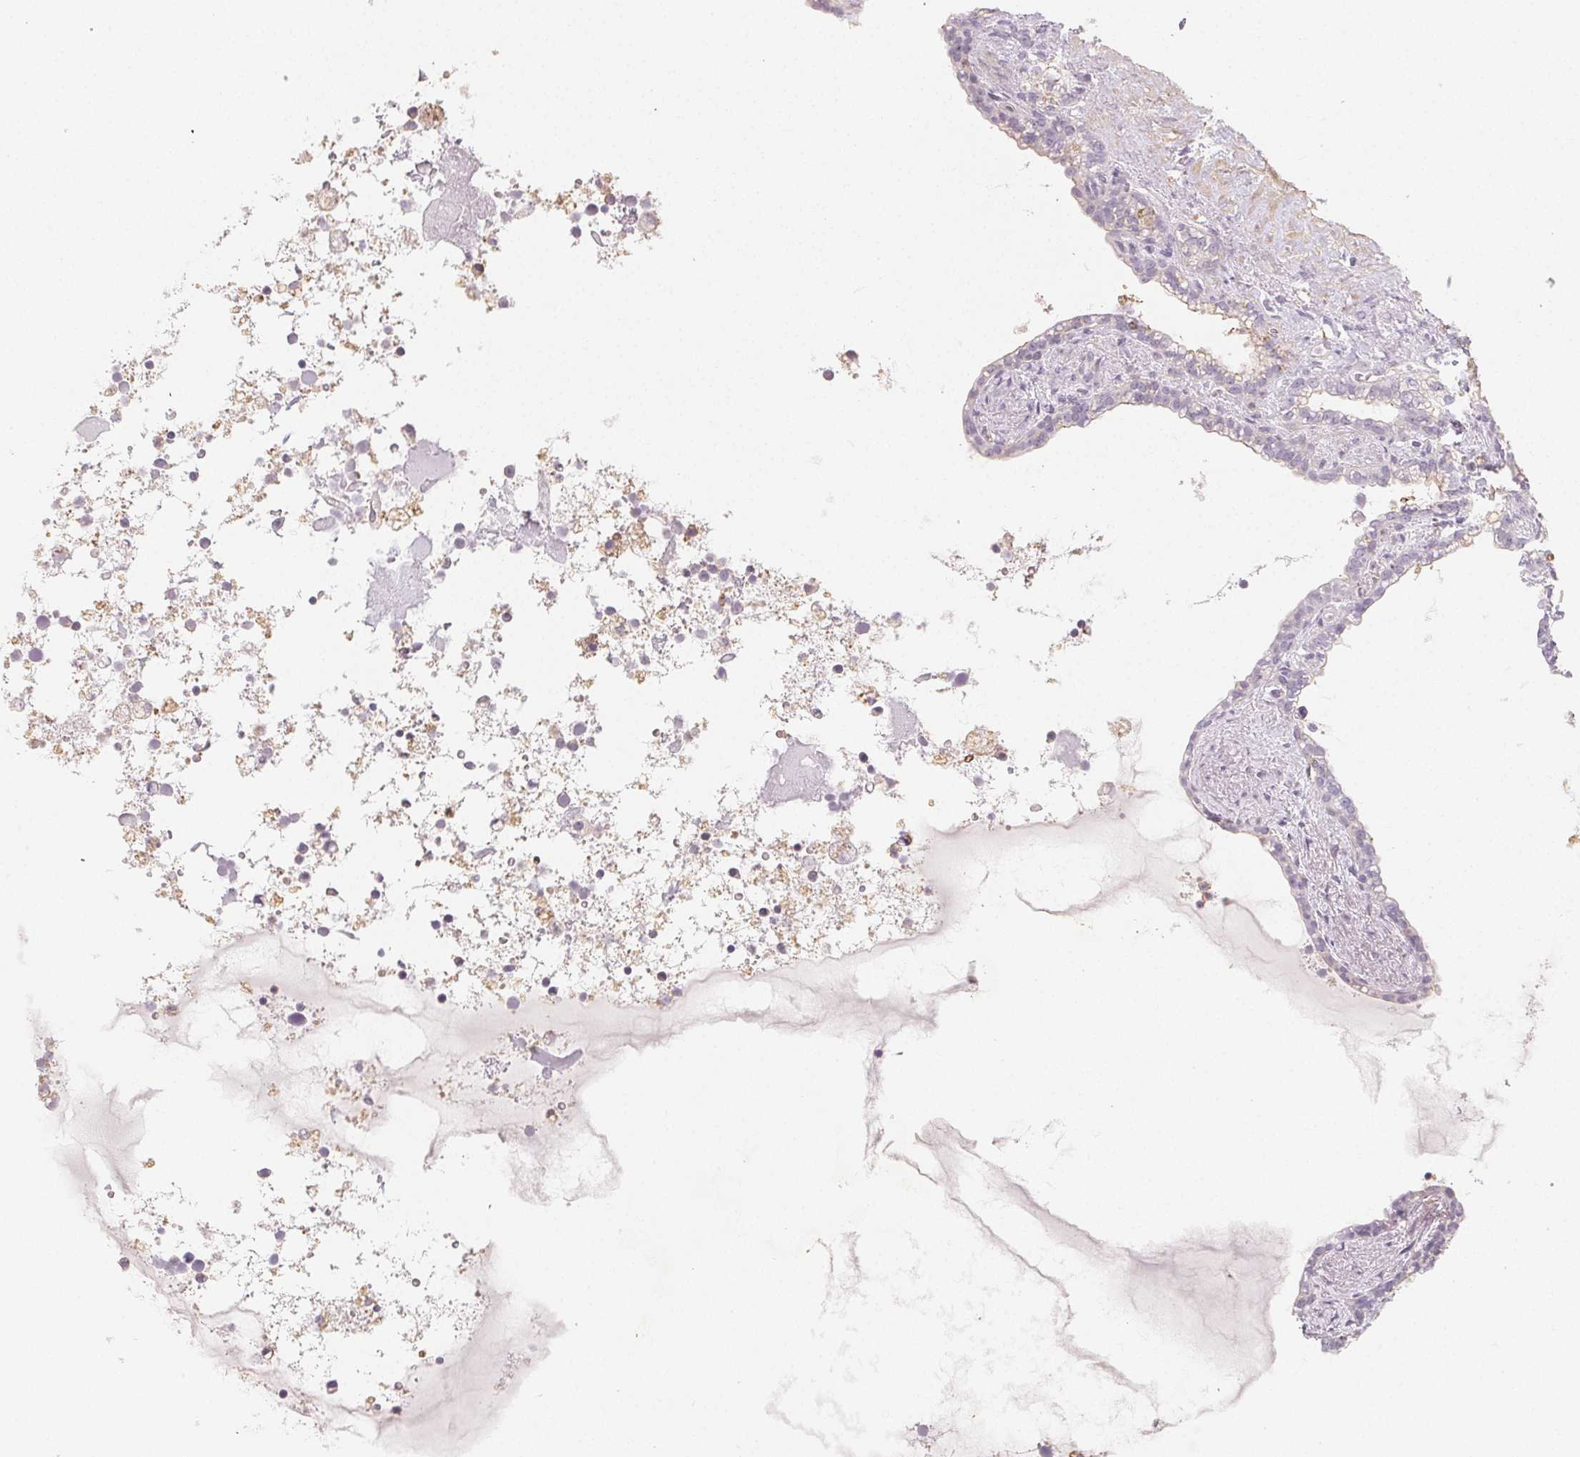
{"staining": {"intensity": "negative", "quantity": "none", "location": "none"}, "tissue": "seminal vesicle", "cell_type": "Glandular cells", "image_type": "normal", "snomed": [{"axis": "morphology", "description": "Normal tissue, NOS"}, {"axis": "topography", "description": "Seminal veicle"}], "caption": "The immunohistochemistry (IHC) image has no significant expression in glandular cells of seminal vesicle. (Immunohistochemistry (ihc), brightfield microscopy, high magnification).", "gene": "LRRC23", "patient": {"sex": "male", "age": 76}}